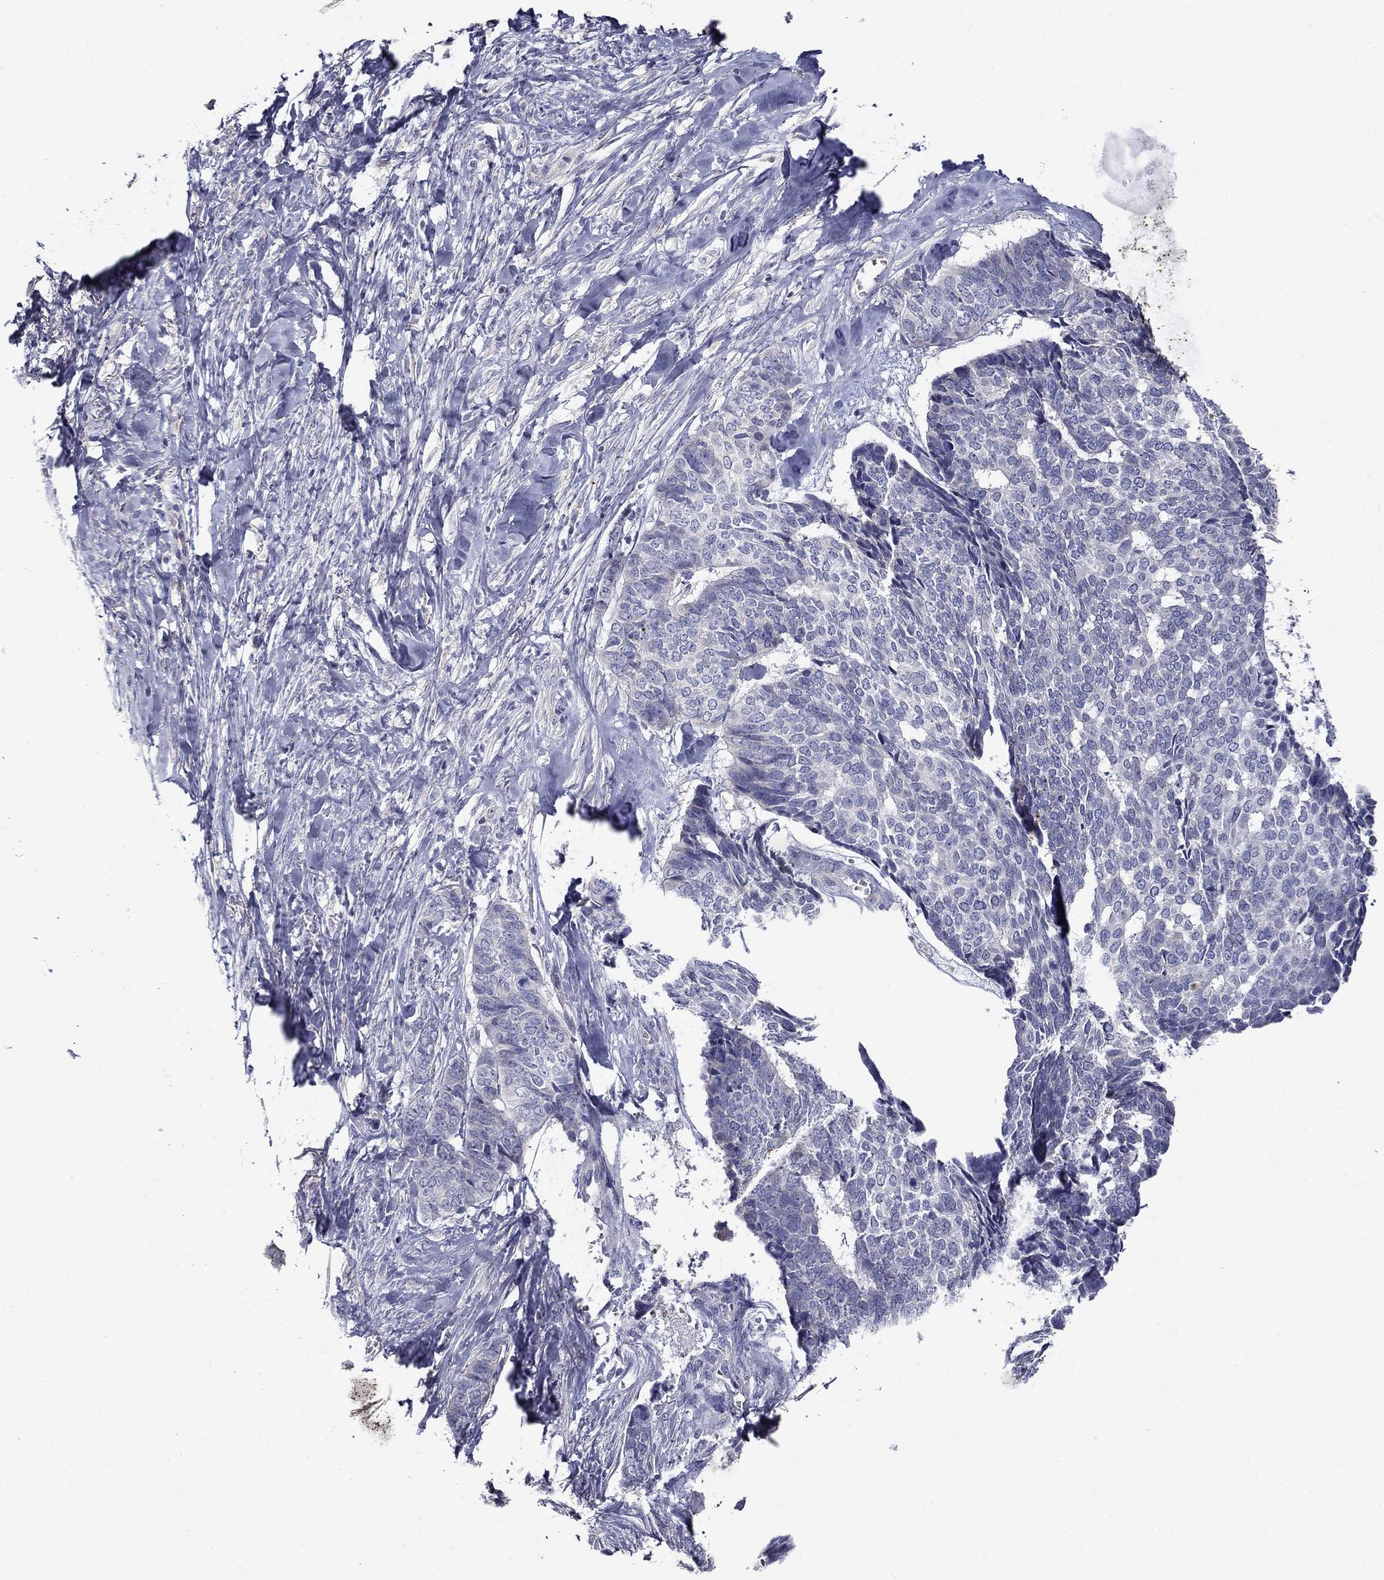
{"staining": {"intensity": "negative", "quantity": "none", "location": "none"}, "tissue": "skin cancer", "cell_type": "Tumor cells", "image_type": "cancer", "snomed": [{"axis": "morphology", "description": "Basal cell carcinoma"}, {"axis": "topography", "description": "Skin"}], "caption": "Tumor cells show no significant protein positivity in basal cell carcinoma (skin).", "gene": "SPATA7", "patient": {"sex": "male", "age": 86}}